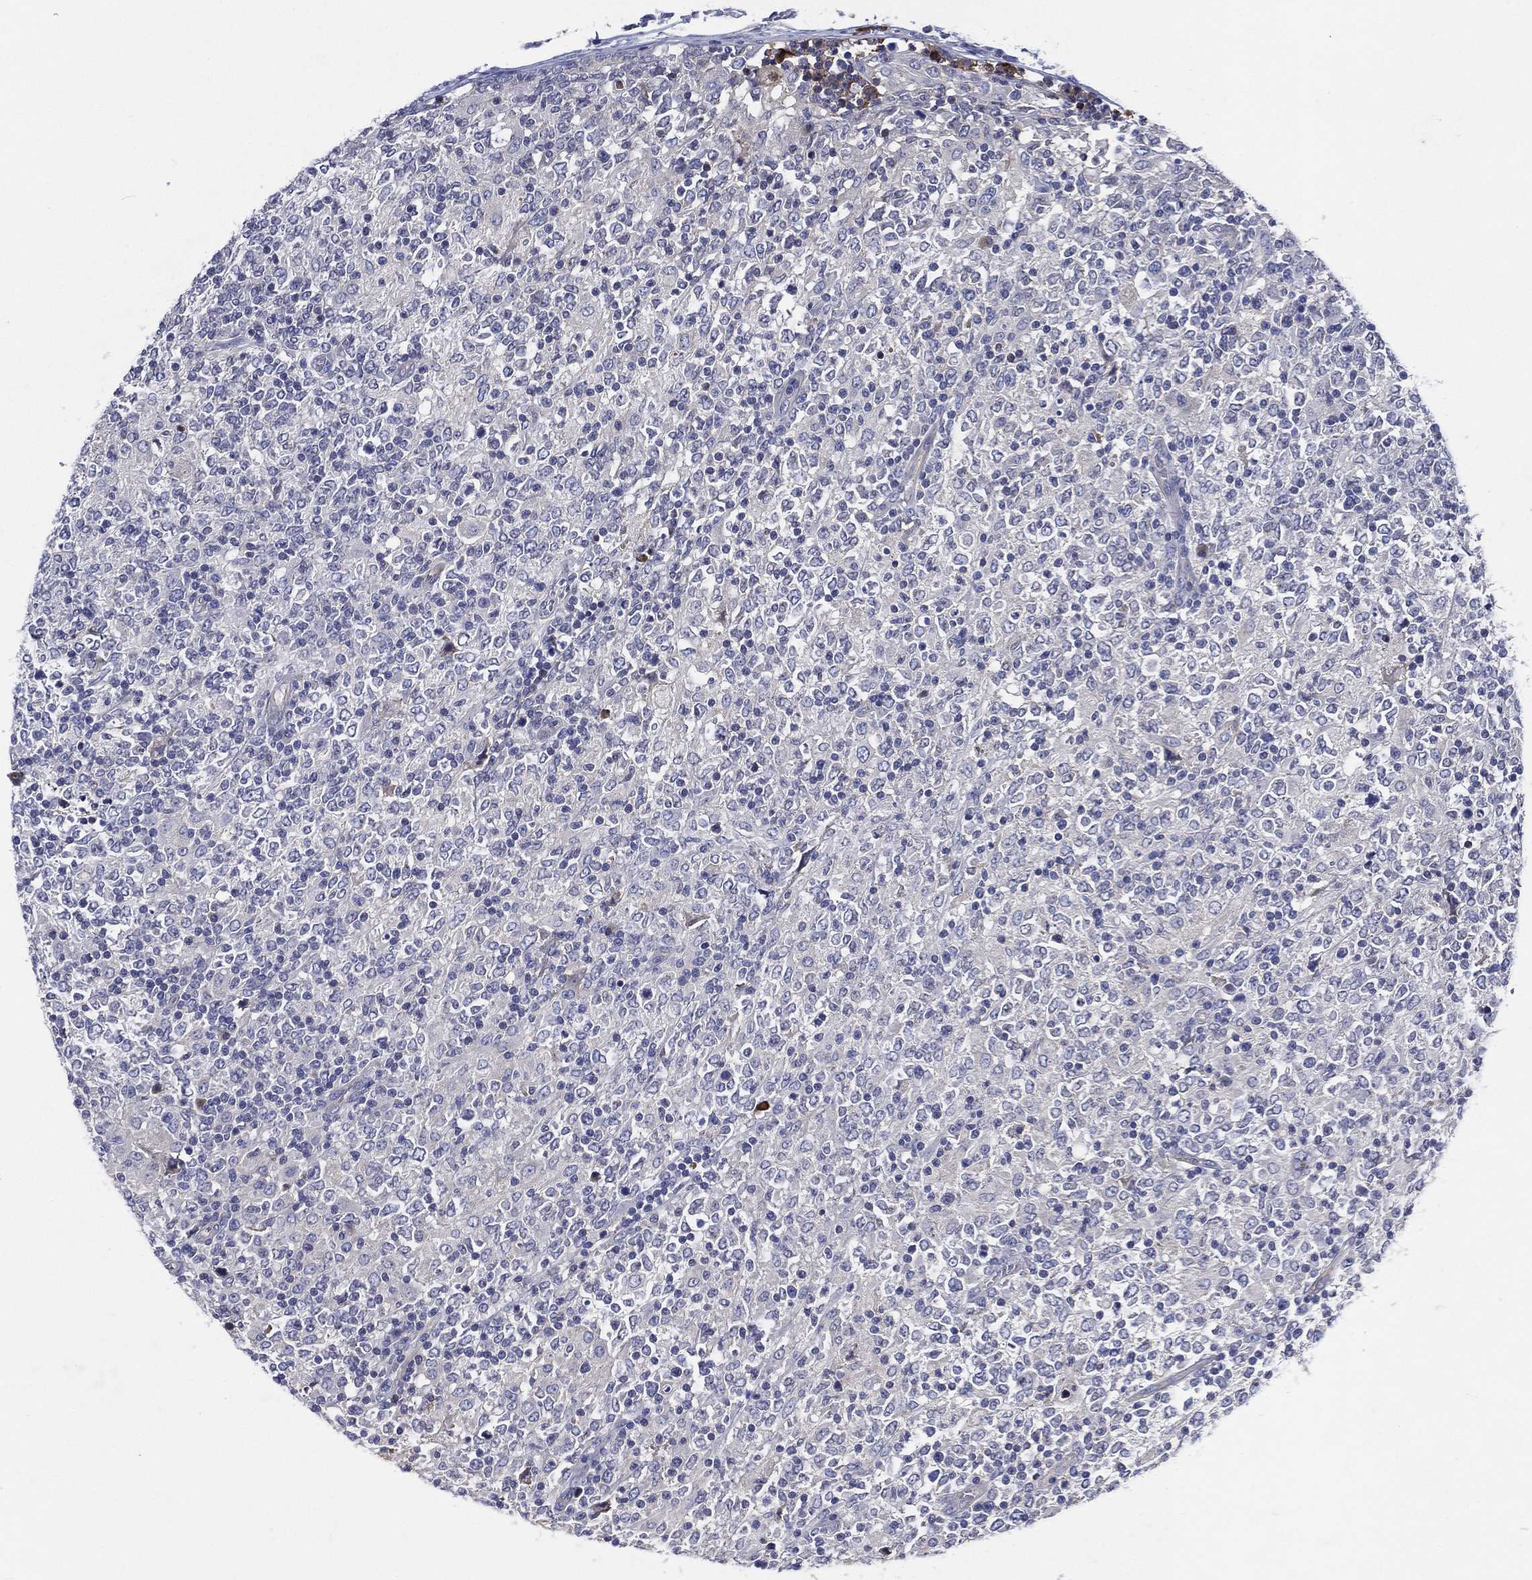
{"staining": {"intensity": "negative", "quantity": "none", "location": "none"}, "tissue": "lymphoma", "cell_type": "Tumor cells", "image_type": "cancer", "snomed": [{"axis": "morphology", "description": "Malignant lymphoma, non-Hodgkin's type, High grade"}, {"axis": "topography", "description": "Lymph node"}], "caption": "There is no significant positivity in tumor cells of lymphoma. (Immunohistochemistry, brightfield microscopy, high magnification).", "gene": "TMPRSS11D", "patient": {"sex": "female", "age": 84}}